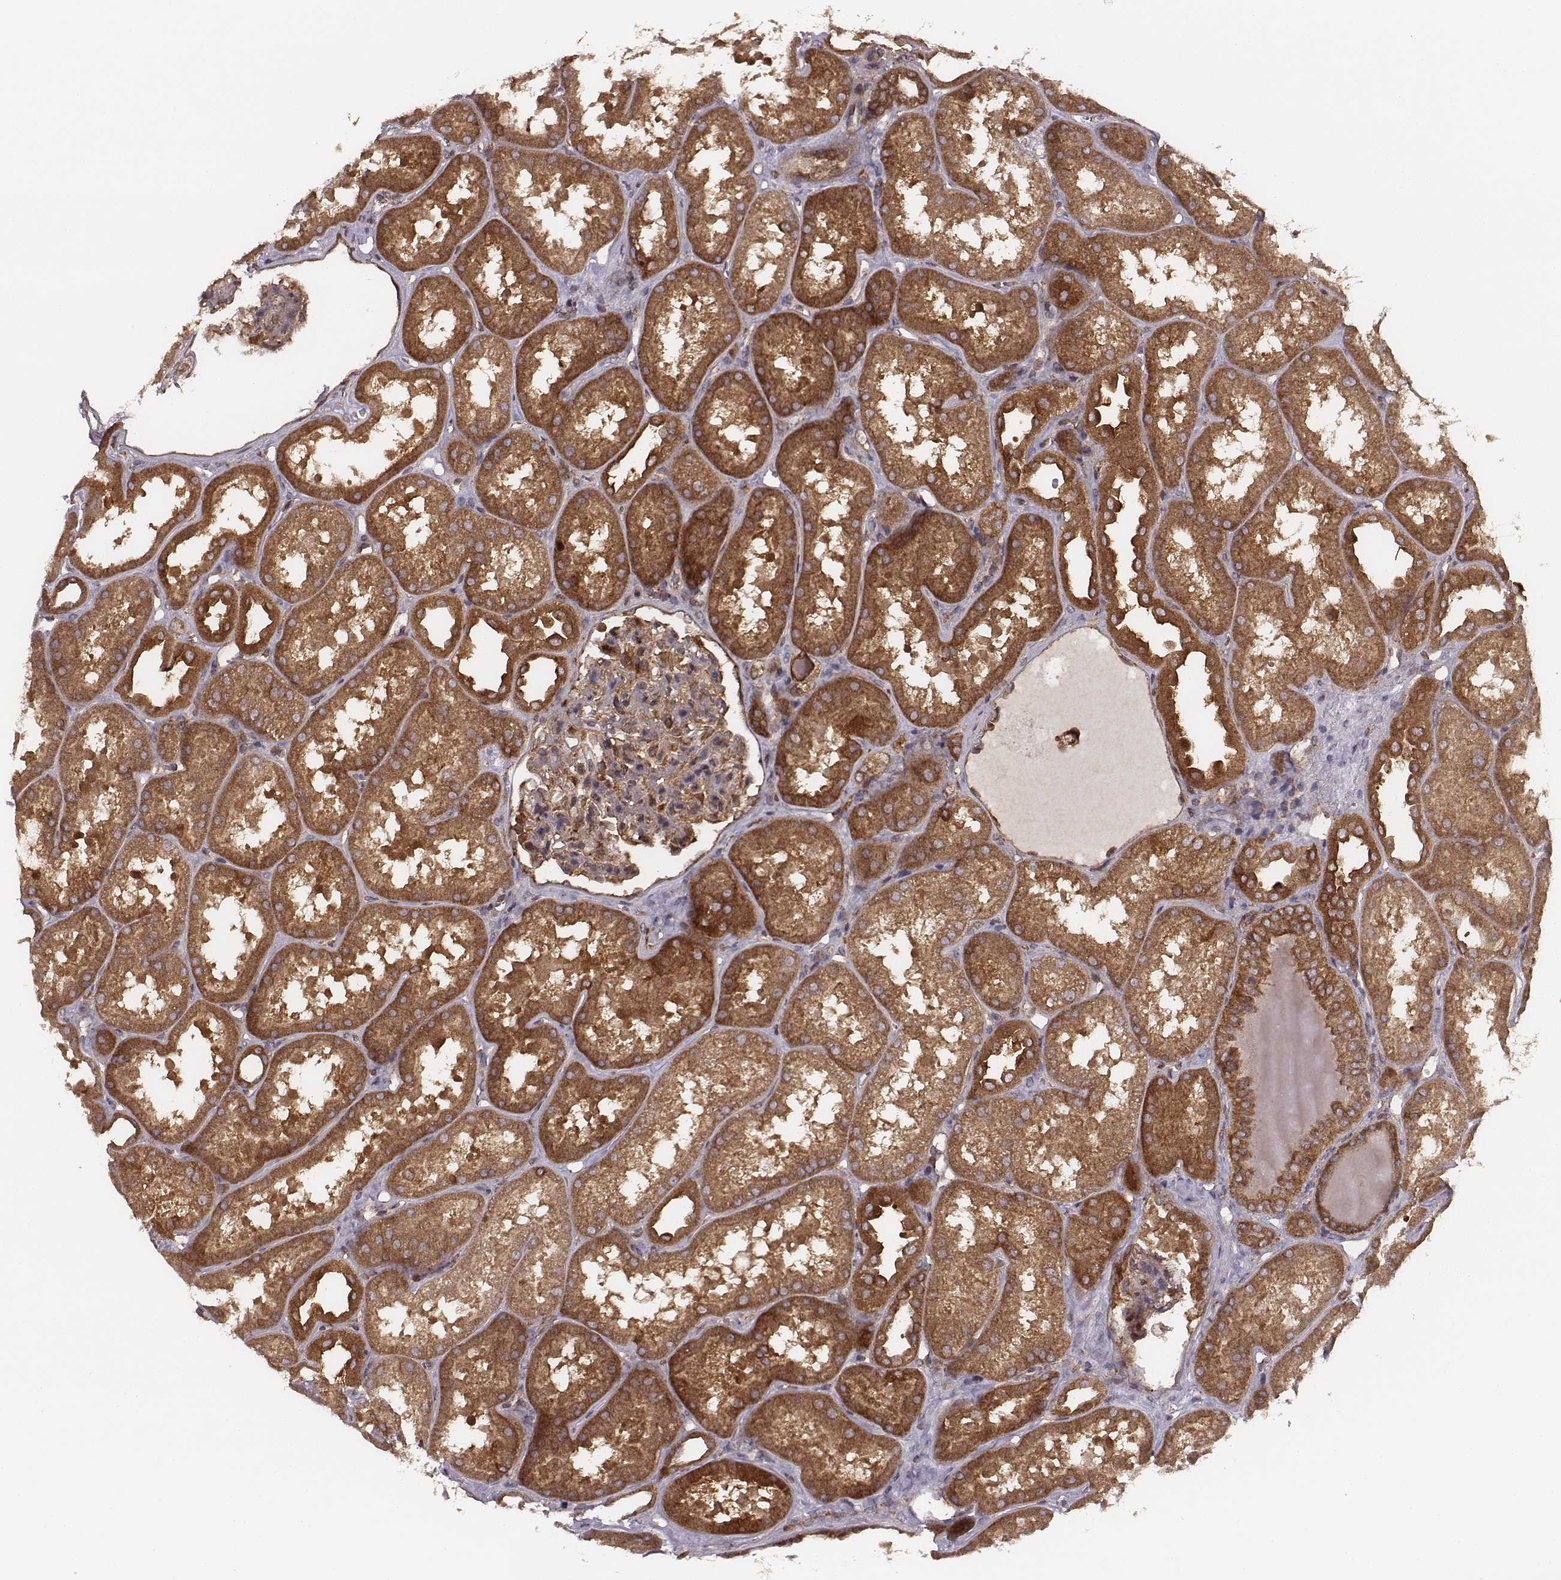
{"staining": {"intensity": "strong", "quantity": ">75%", "location": "cytoplasmic/membranous"}, "tissue": "kidney", "cell_type": "Cells in glomeruli", "image_type": "normal", "snomed": [{"axis": "morphology", "description": "Normal tissue, NOS"}, {"axis": "topography", "description": "Kidney"}], "caption": "The immunohistochemical stain shows strong cytoplasmic/membranous expression in cells in glomeruli of benign kidney. (DAB (3,3'-diaminobenzidine) = brown stain, brightfield microscopy at high magnification).", "gene": "VPS26A", "patient": {"sex": "male", "age": 61}}